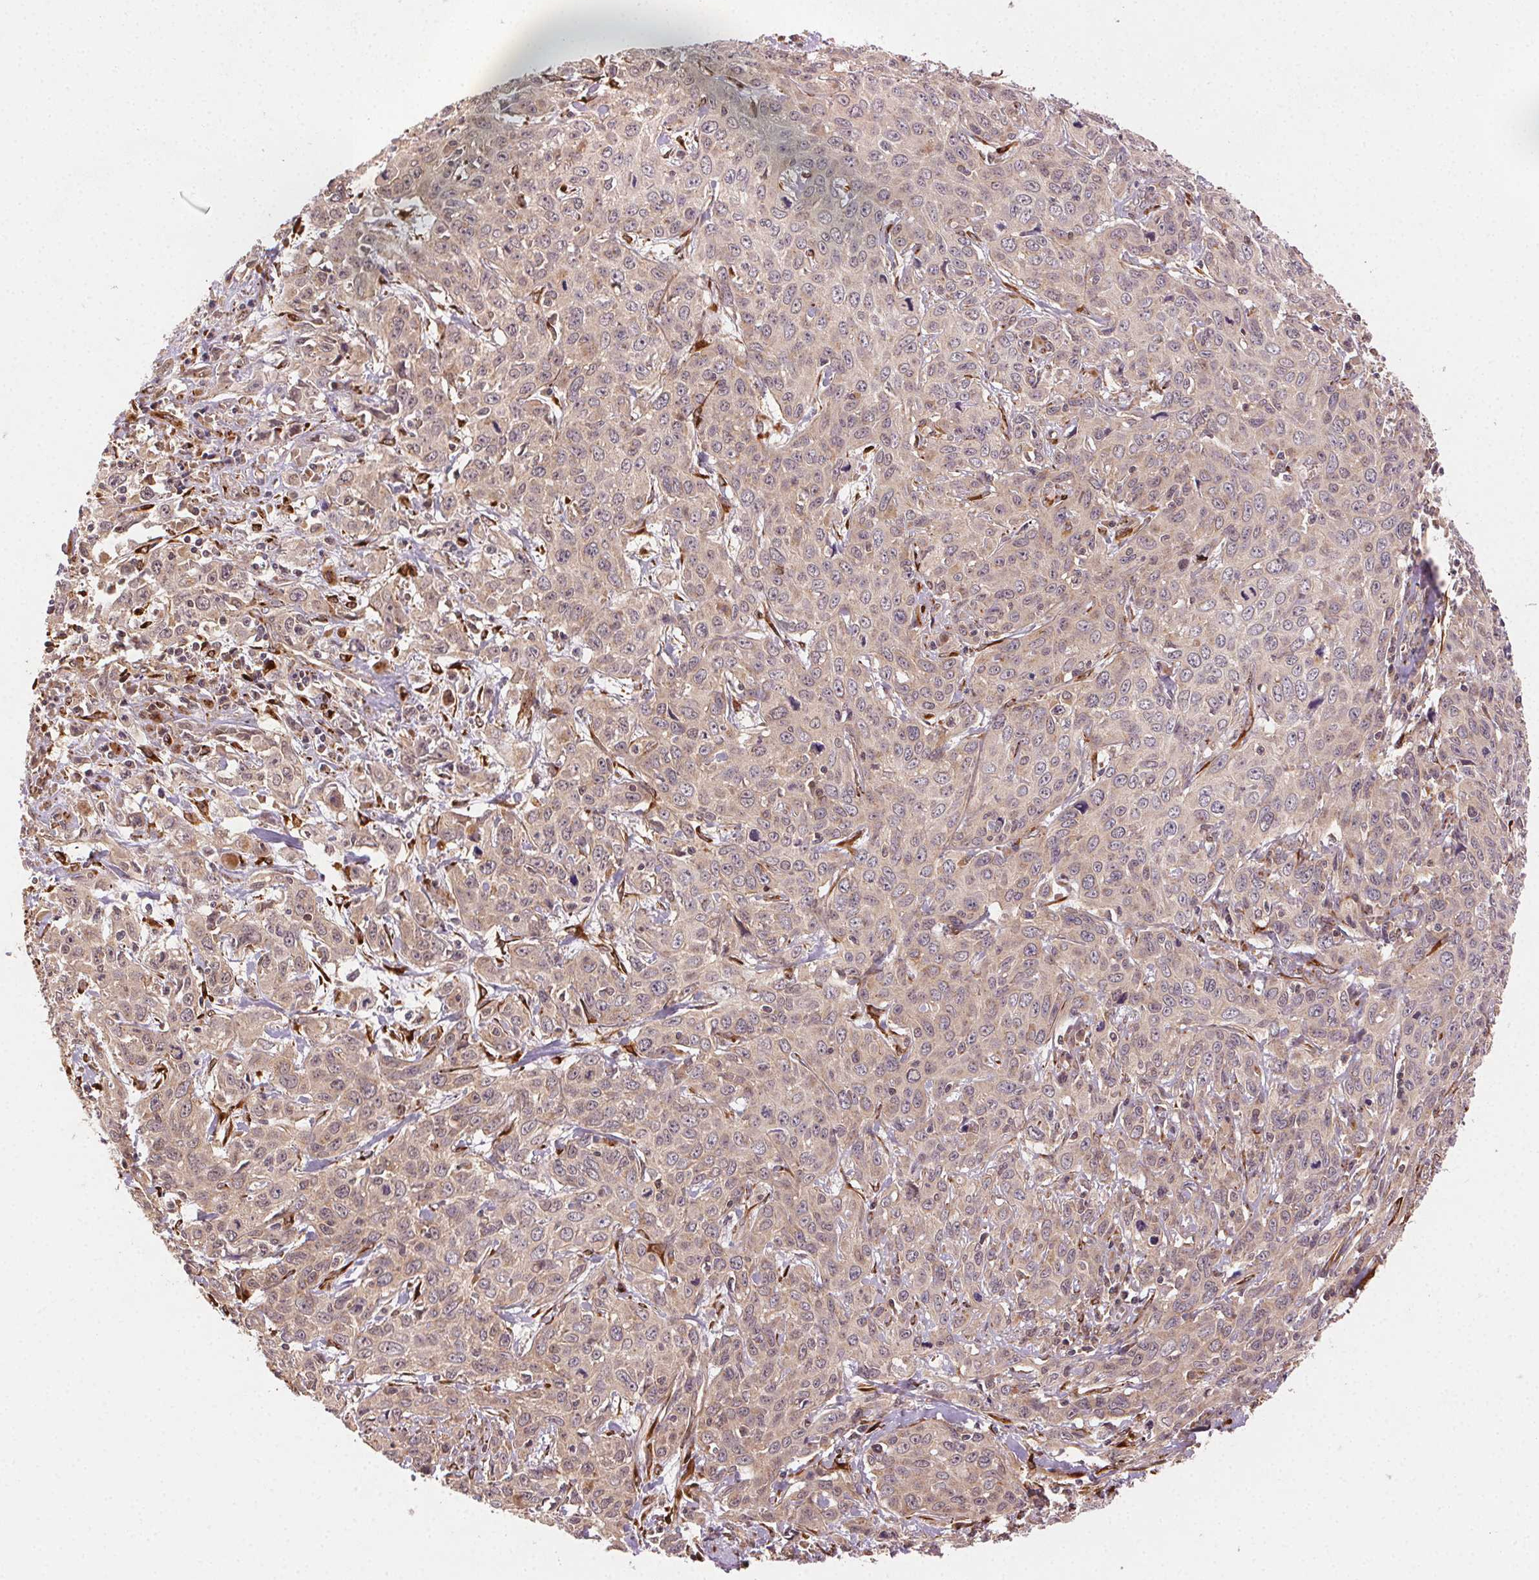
{"staining": {"intensity": "weak", "quantity": ">75%", "location": "cytoplasmic/membranous"}, "tissue": "cervical cancer", "cell_type": "Tumor cells", "image_type": "cancer", "snomed": [{"axis": "morphology", "description": "Squamous cell carcinoma, NOS"}, {"axis": "topography", "description": "Cervix"}], "caption": "The immunohistochemical stain labels weak cytoplasmic/membranous positivity in tumor cells of cervical cancer tissue.", "gene": "KLHL15", "patient": {"sex": "female", "age": 38}}